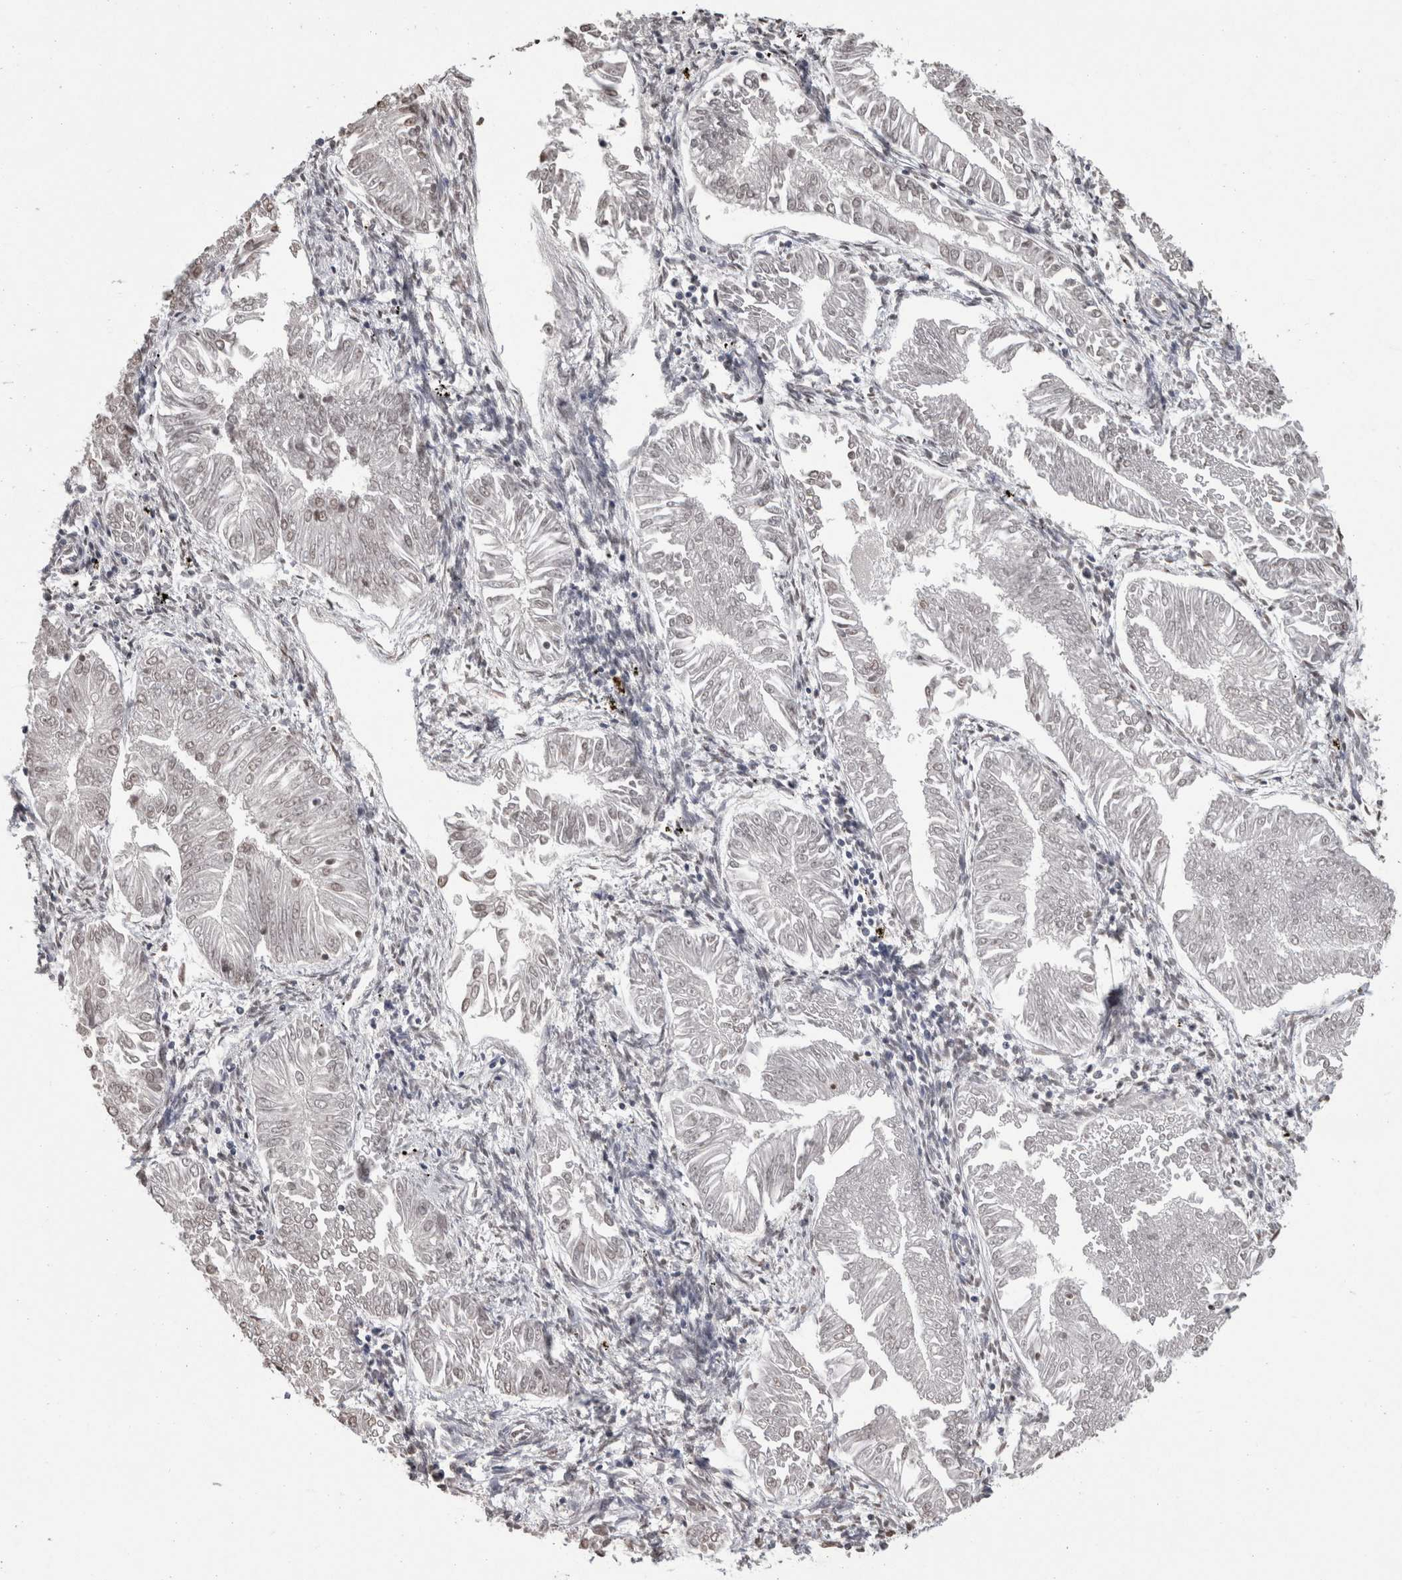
{"staining": {"intensity": "weak", "quantity": ">75%", "location": "nuclear"}, "tissue": "endometrial cancer", "cell_type": "Tumor cells", "image_type": "cancer", "snomed": [{"axis": "morphology", "description": "Adenocarcinoma, NOS"}, {"axis": "topography", "description": "Endometrium"}], "caption": "A high-resolution image shows immunohistochemistry (IHC) staining of endometrial cancer, which reveals weak nuclear positivity in approximately >75% of tumor cells.", "gene": "DDX17", "patient": {"sex": "female", "age": 53}}